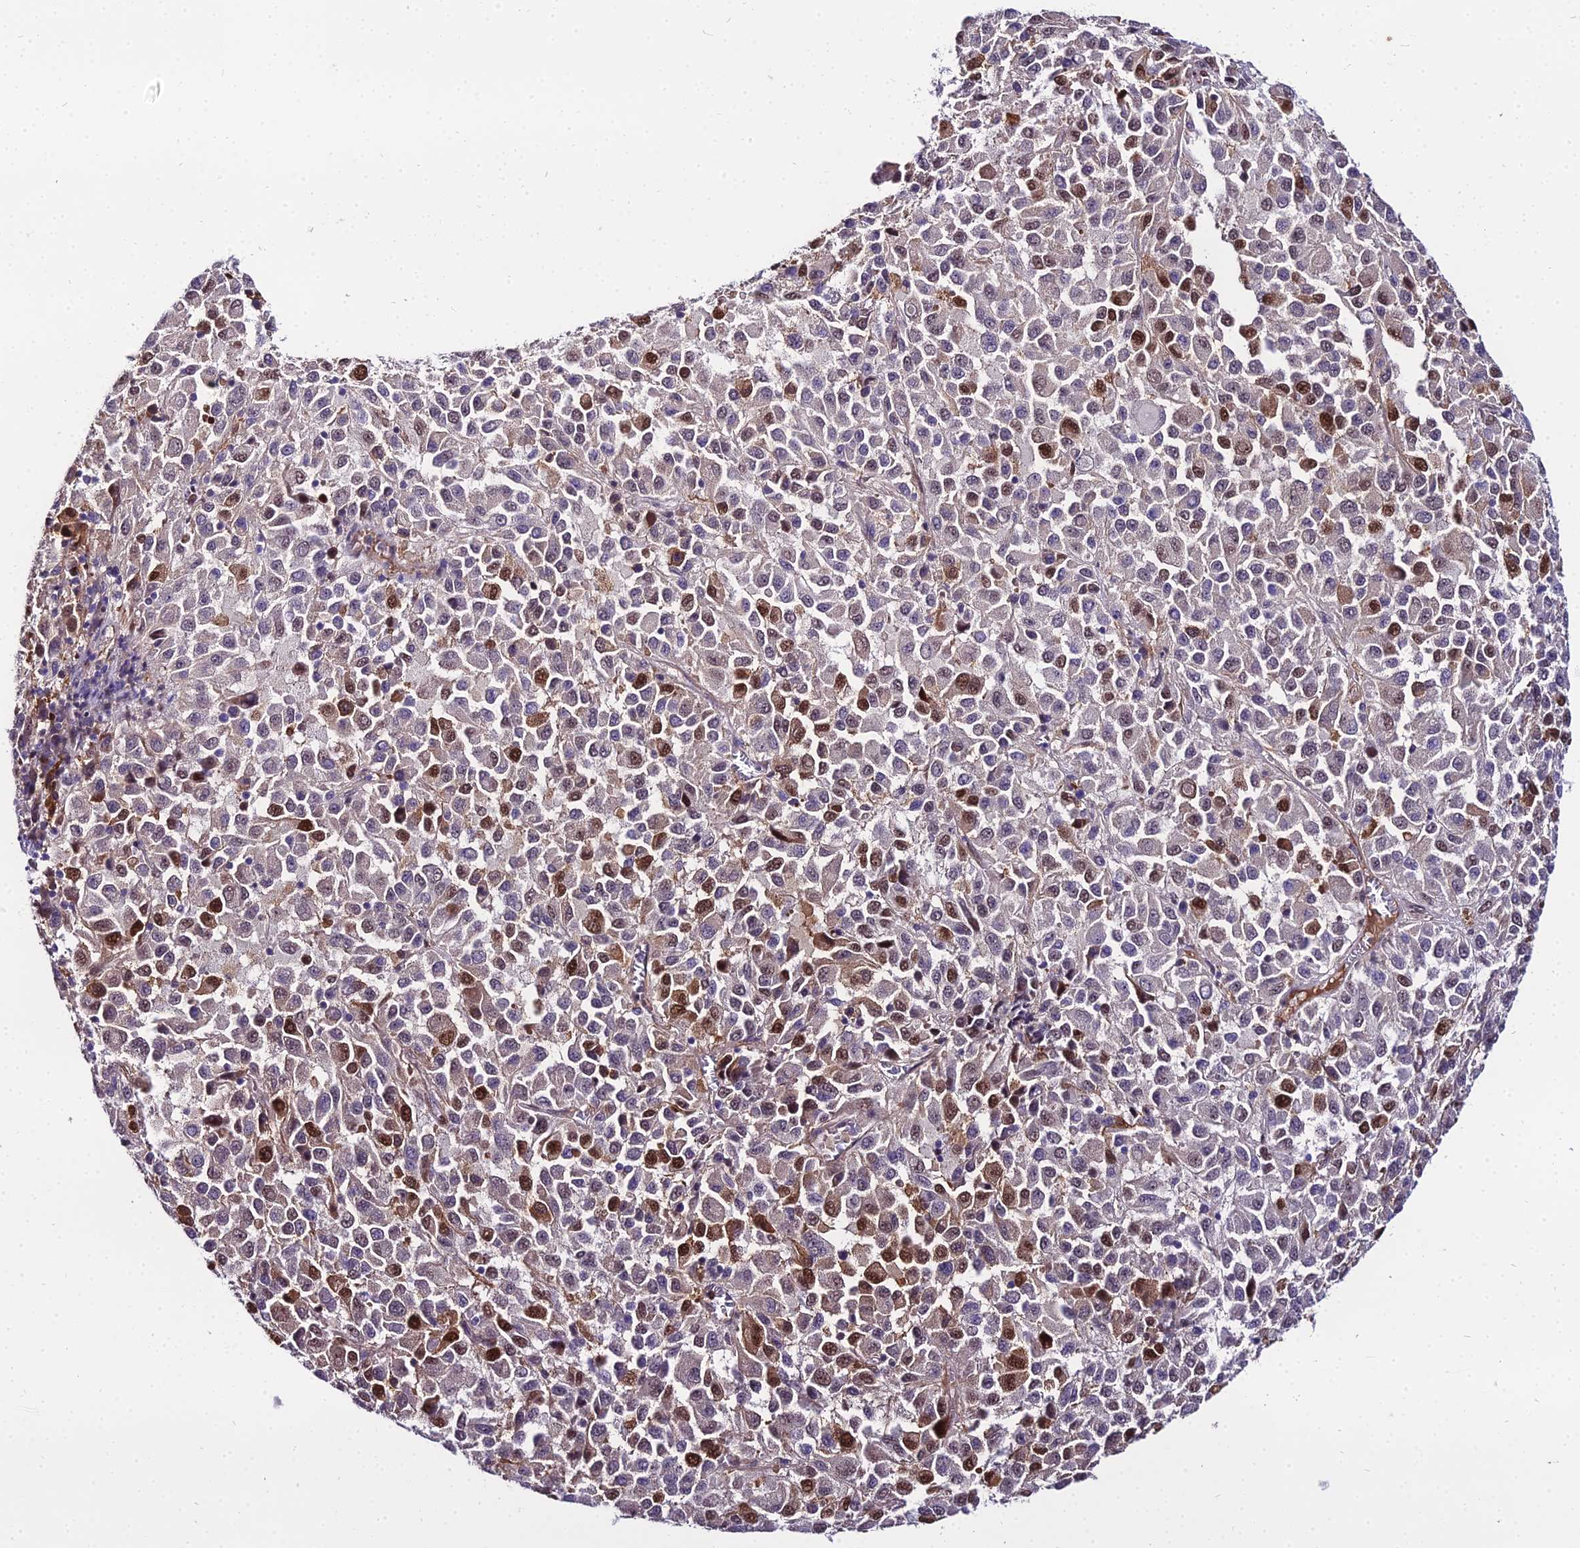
{"staining": {"intensity": "moderate", "quantity": "<25%", "location": "cytoplasmic/membranous,nuclear"}, "tissue": "melanoma", "cell_type": "Tumor cells", "image_type": "cancer", "snomed": [{"axis": "morphology", "description": "Malignant melanoma, Metastatic site"}, {"axis": "topography", "description": "Lung"}], "caption": "Human malignant melanoma (metastatic site) stained with a protein marker exhibits moderate staining in tumor cells.", "gene": "TRIML2", "patient": {"sex": "male", "age": 64}}